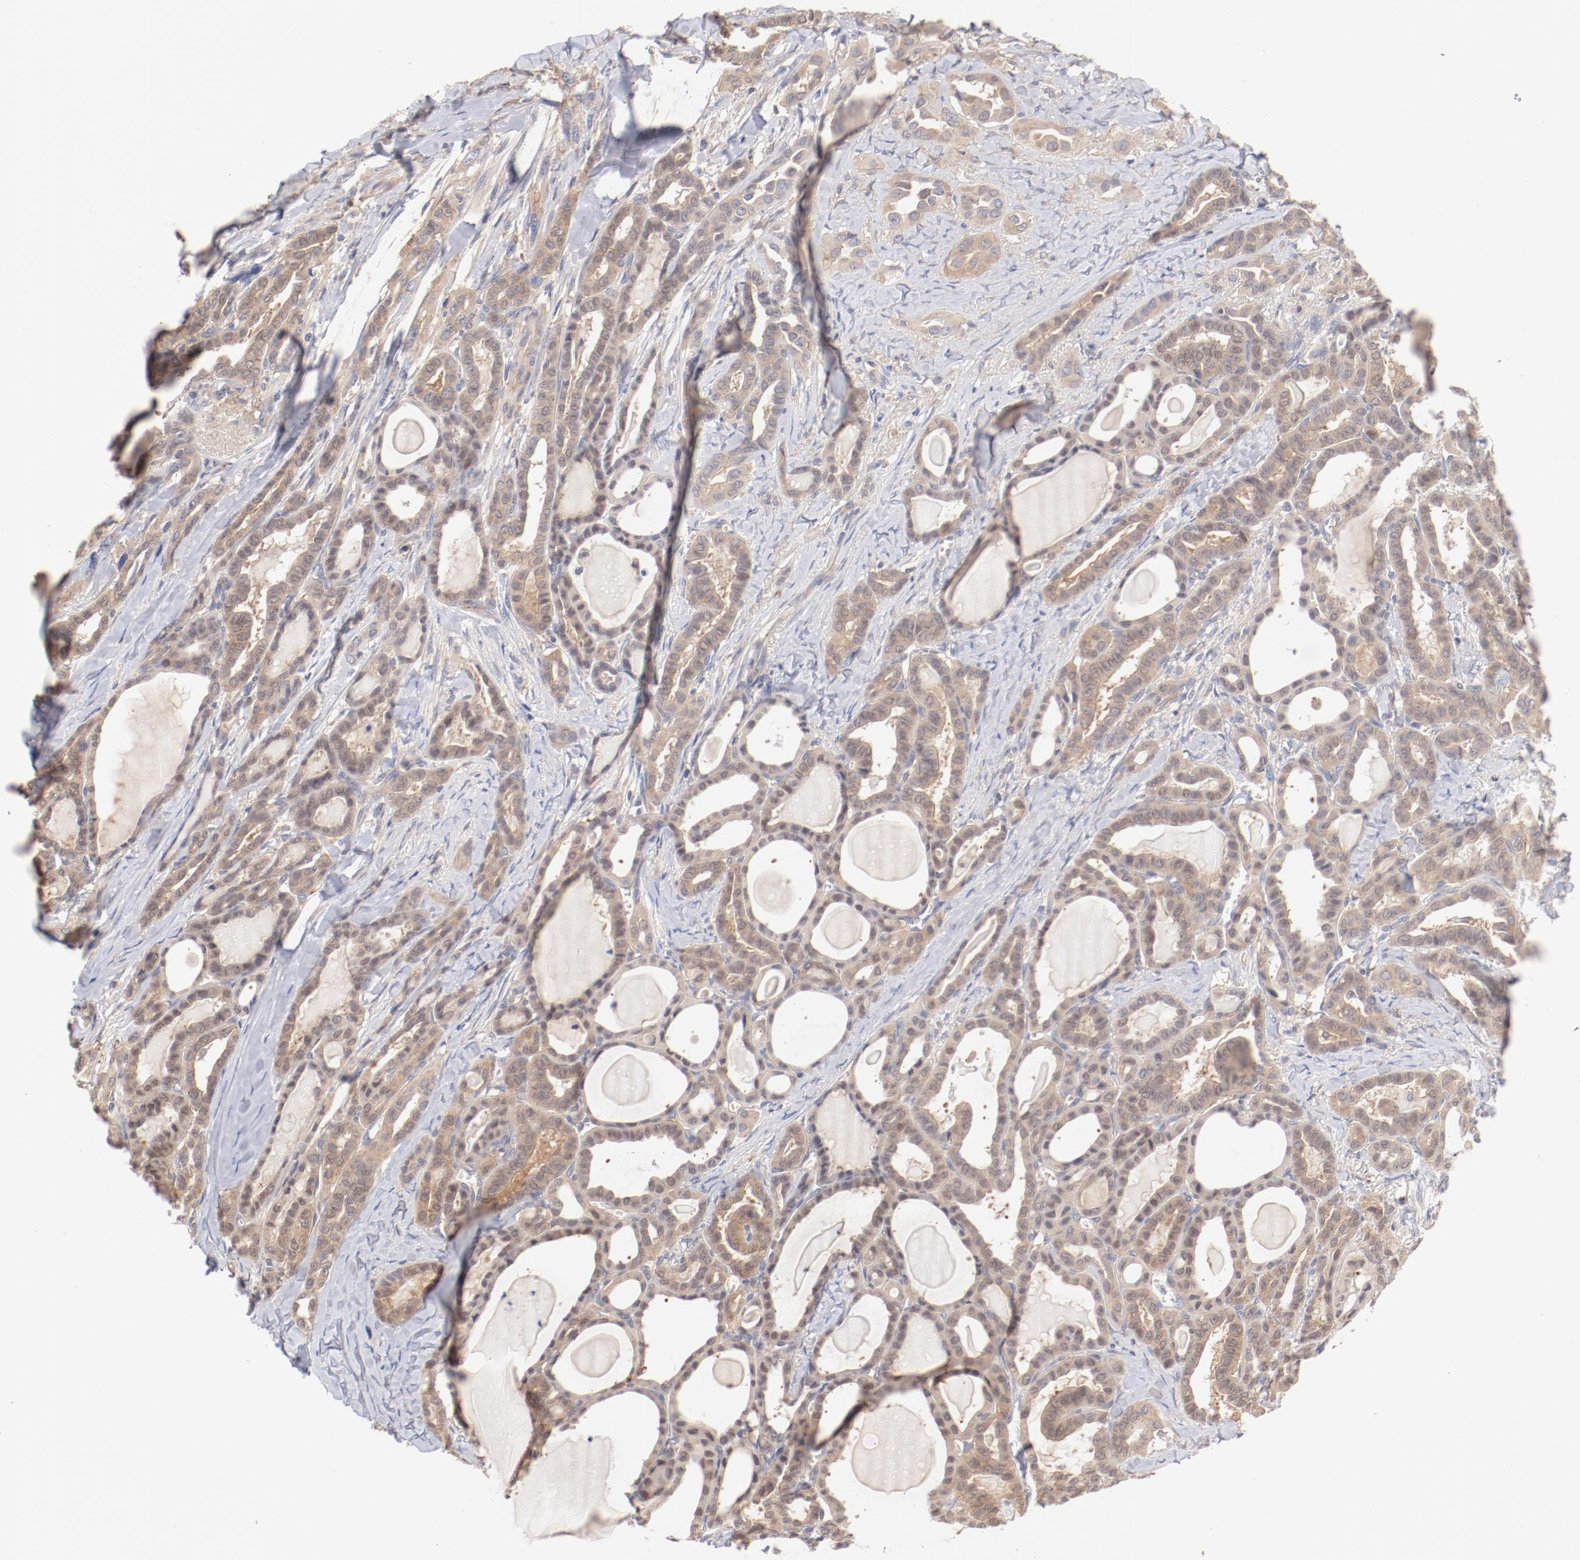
{"staining": {"intensity": "weak", "quantity": ">75%", "location": "cytoplasmic/membranous"}, "tissue": "thyroid cancer", "cell_type": "Tumor cells", "image_type": "cancer", "snomed": [{"axis": "morphology", "description": "Carcinoma, NOS"}, {"axis": "topography", "description": "Thyroid gland"}], "caption": "Tumor cells reveal low levels of weak cytoplasmic/membranous expression in approximately >75% of cells in thyroid cancer (carcinoma). The protein of interest is shown in brown color, while the nuclei are stained blue.", "gene": "SETD3", "patient": {"sex": "female", "age": 91}}